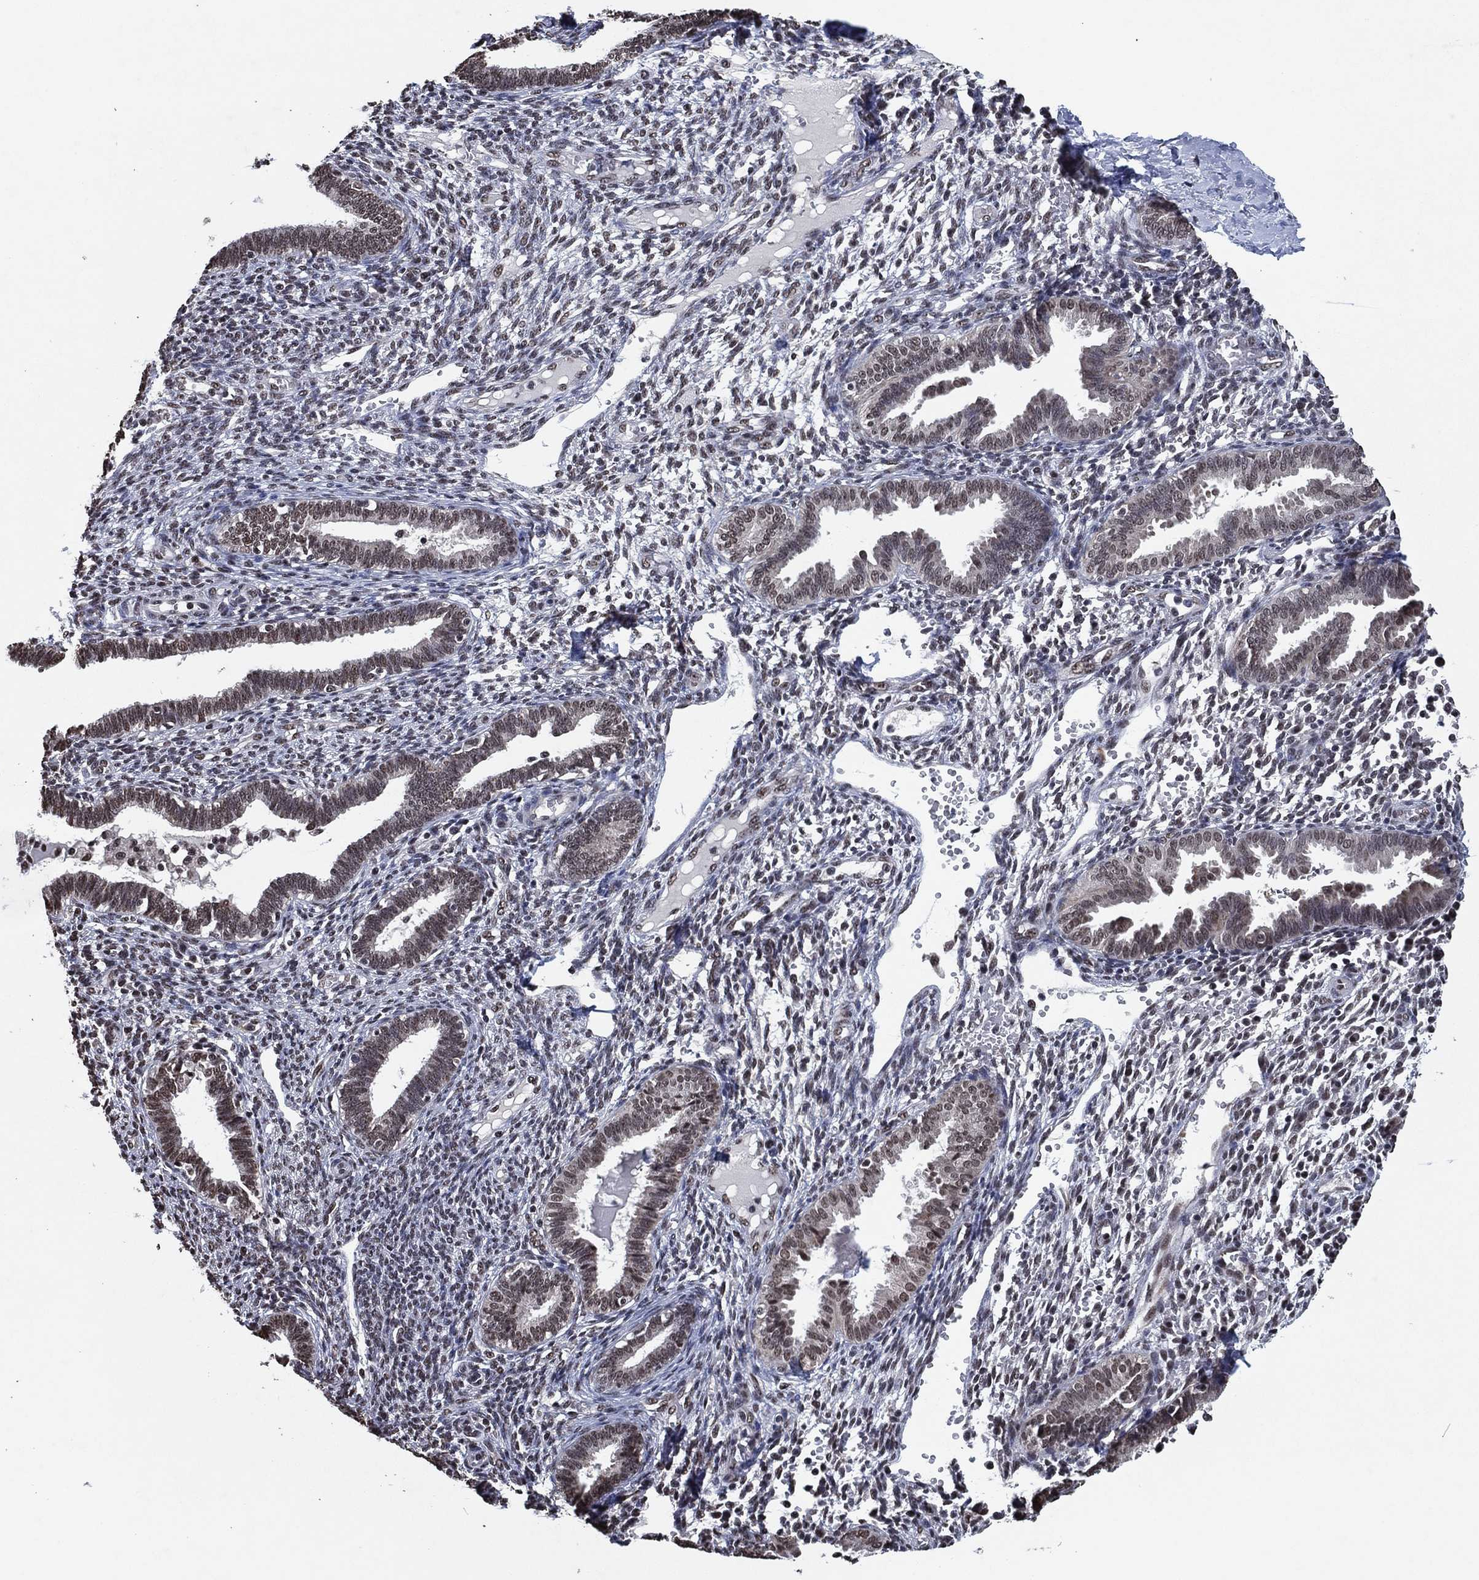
{"staining": {"intensity": "moderate", "quantity": "<25%", "location": "nuclear"}, "tissue": "endometrium", "cell_type": "Cells in endometrial stroma", "image_type": "normal", "snomed": [{"axis": "morphology", "description": "Normal tissue, NOS"}, {"axis": "topography", "description": "Endometrium"}], "caption": "Moderate nuclear positivity is appreciated in about <25% of cells in endometrial stroma in normal endometrium.", "gene": "ZBTB42", "patient": {"sex": "female", "age": 42}}